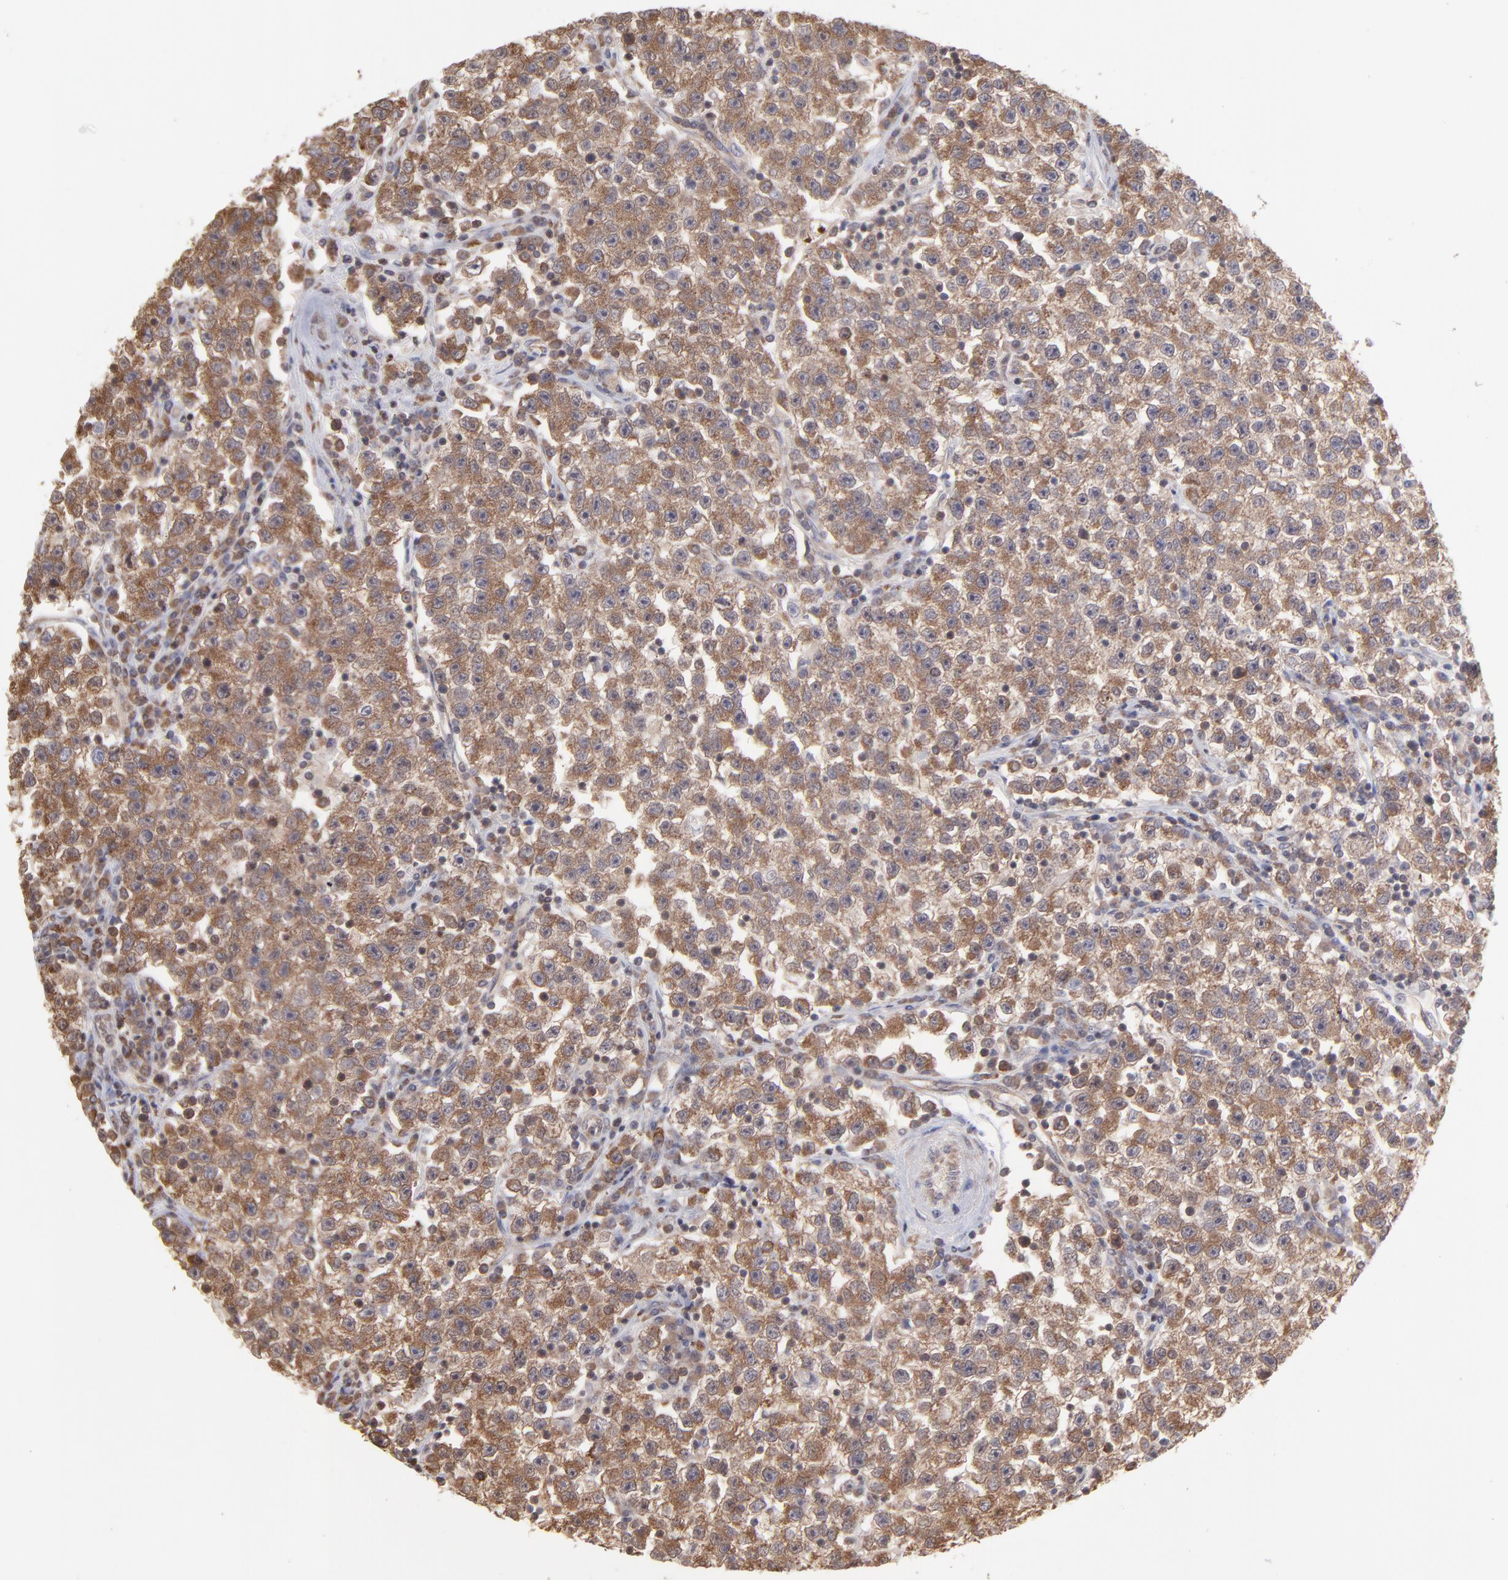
{"staining": {"intensity": "moderate", "quantity": ">75%", "location": "cytoplasmic/membranous"}, "tissue": "testis cancer", "cell_type": "Tumor cells", "image_type": "cancer", "snomed": [{"axis": "morphology", "description": "Seminoma, NOS"}, {"axis": "topography", "description": "Testis"}], "caption": "Human seminoma (testis) stained with a protein marker reveals moderate staining in tumor cells.", "gene": "MAPRE1", "patient": {"sex": "male", "age": 22}}